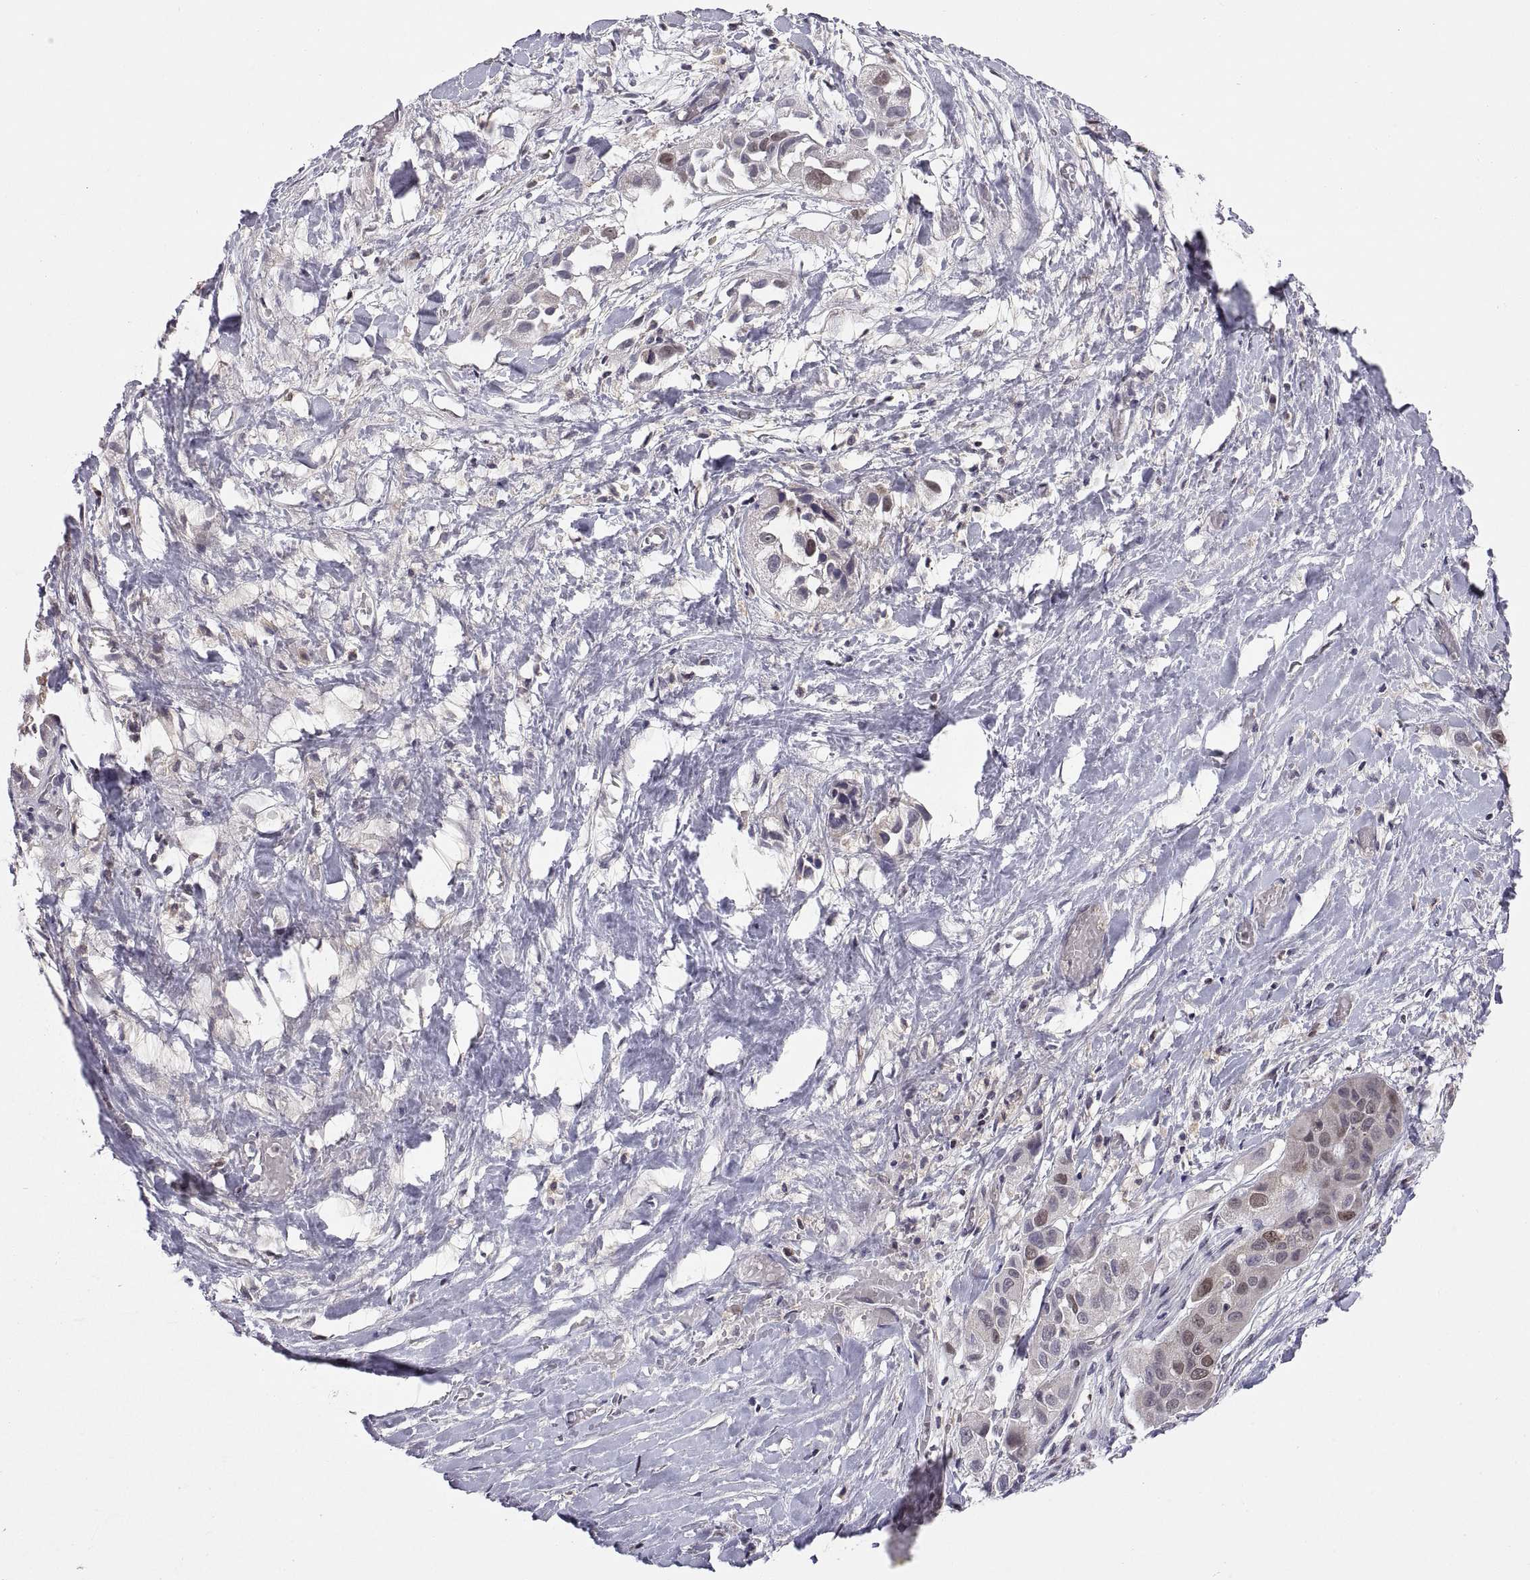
{"staining": {"intensity": "weak", "quantity": "<25%", "location": "nuclear"}, "tissue": "liver cancer", "cell_type": "Tumor cells", "image_type": "cancer", "snomed": [{"axis": "morphology", "description": "Cholangiocarcinoma"}, {"axis": "topography", "description": "Liver"}], "caption": "Immunohistochemistry (IHC) of human liver cancer (cholangiocarcinoma) exhibits no expression in tumor cells. (Immunohistochemistry (IHC), brightfield microscopy, high magnification).", "gene": "CHFR", "patient": {"sex": "female", "age": 52}}